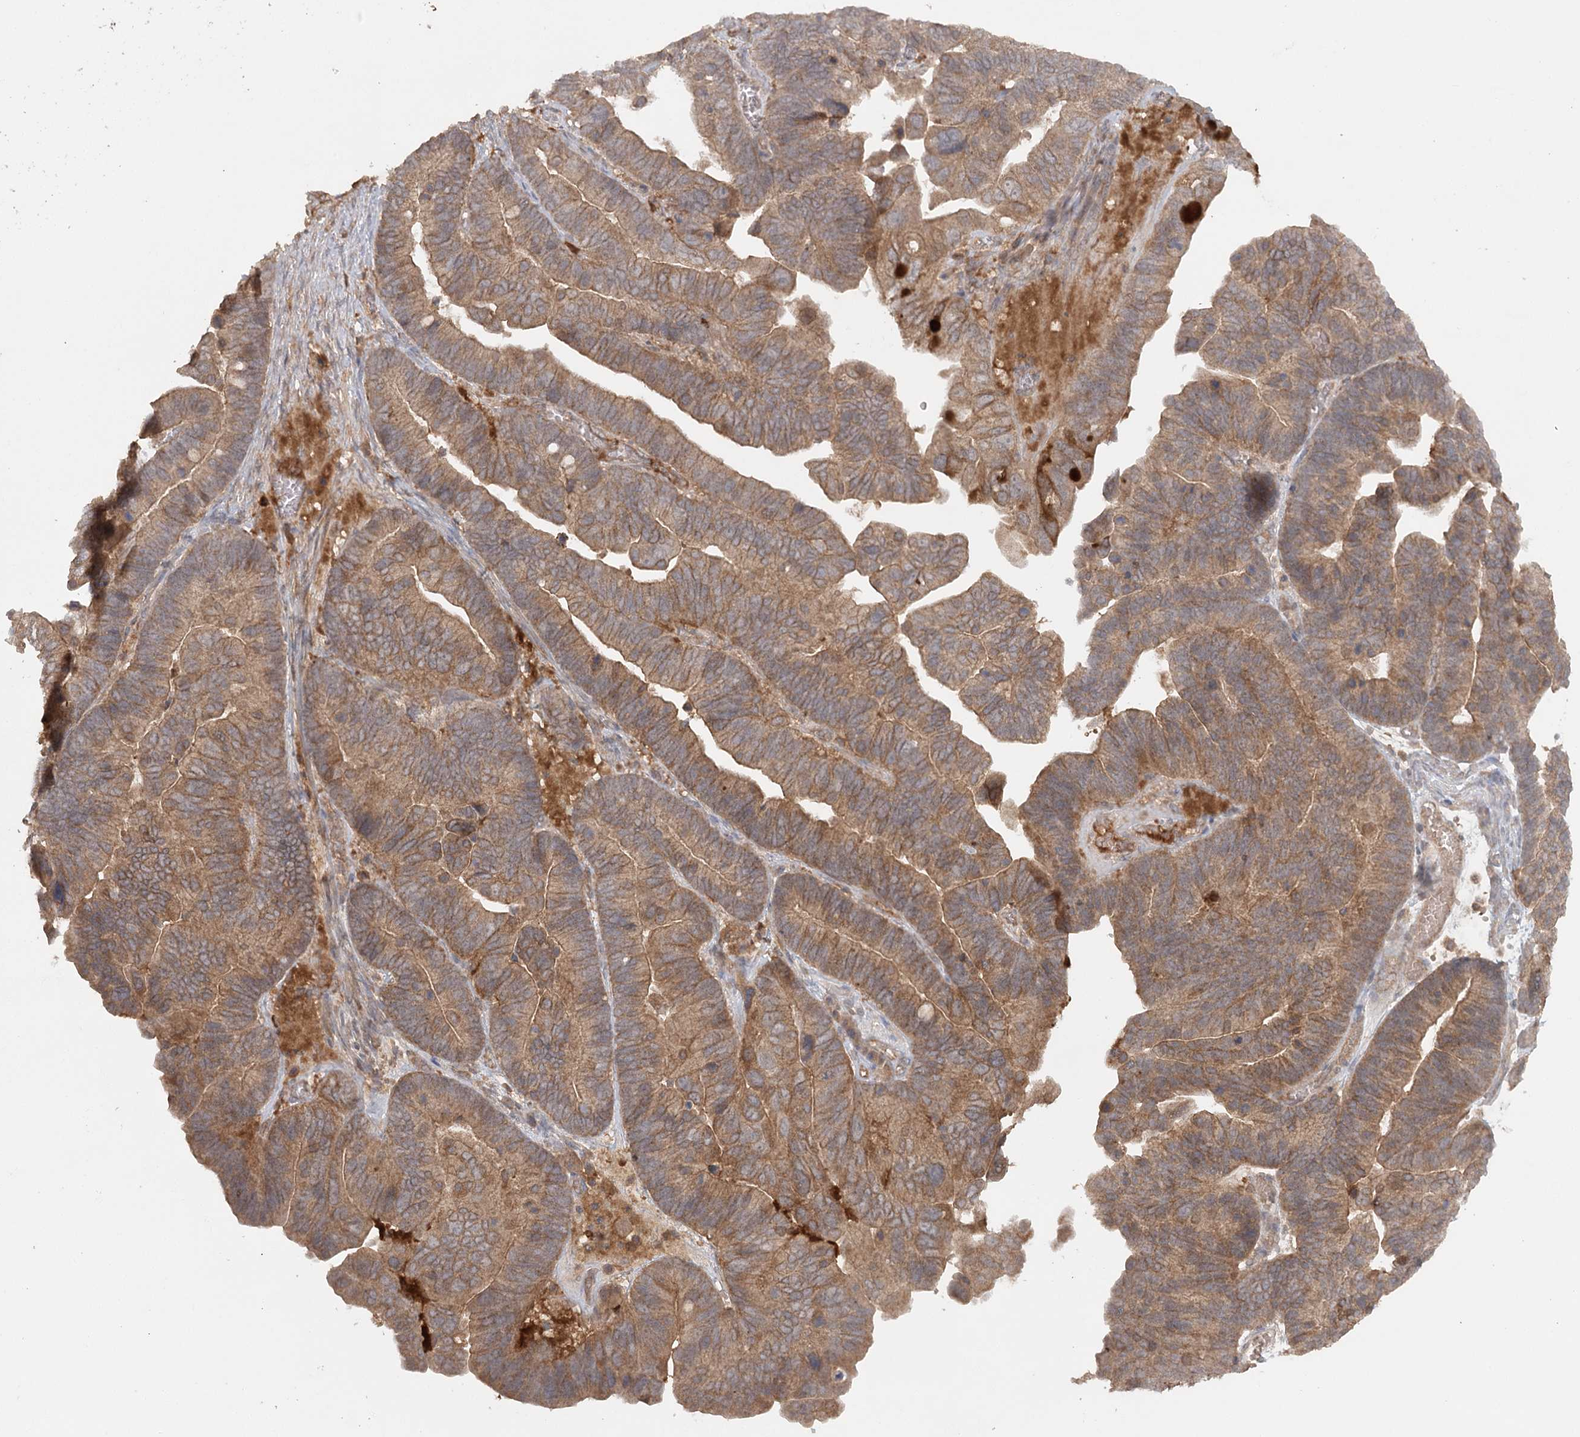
{"staining": {"intensity": "moderate", "quantity": ">75%", "location": "cytoplasmic/membranous"}, "tissue": "ovarian cancer", "cell_type": "Tumor cells", "image_type": "cancer", "snomed": [{"axis": "morphology", "description": "Cystadenocarcinoma, serous, NOS"}, {"axis": "topography", "description": "Ovary"}], "caption": "Protein analysis of ovarian serous cystadenocarcinoma tissue displays moderate cytoplasmic/membranous staining in about >75% of tumor cells. (DAB (3,3'-diaminobenzidine) IHC with brightfield microscopy, high magnification).", "gene": "ARL13A", "patient": {"sex": "female", "age": 56}}